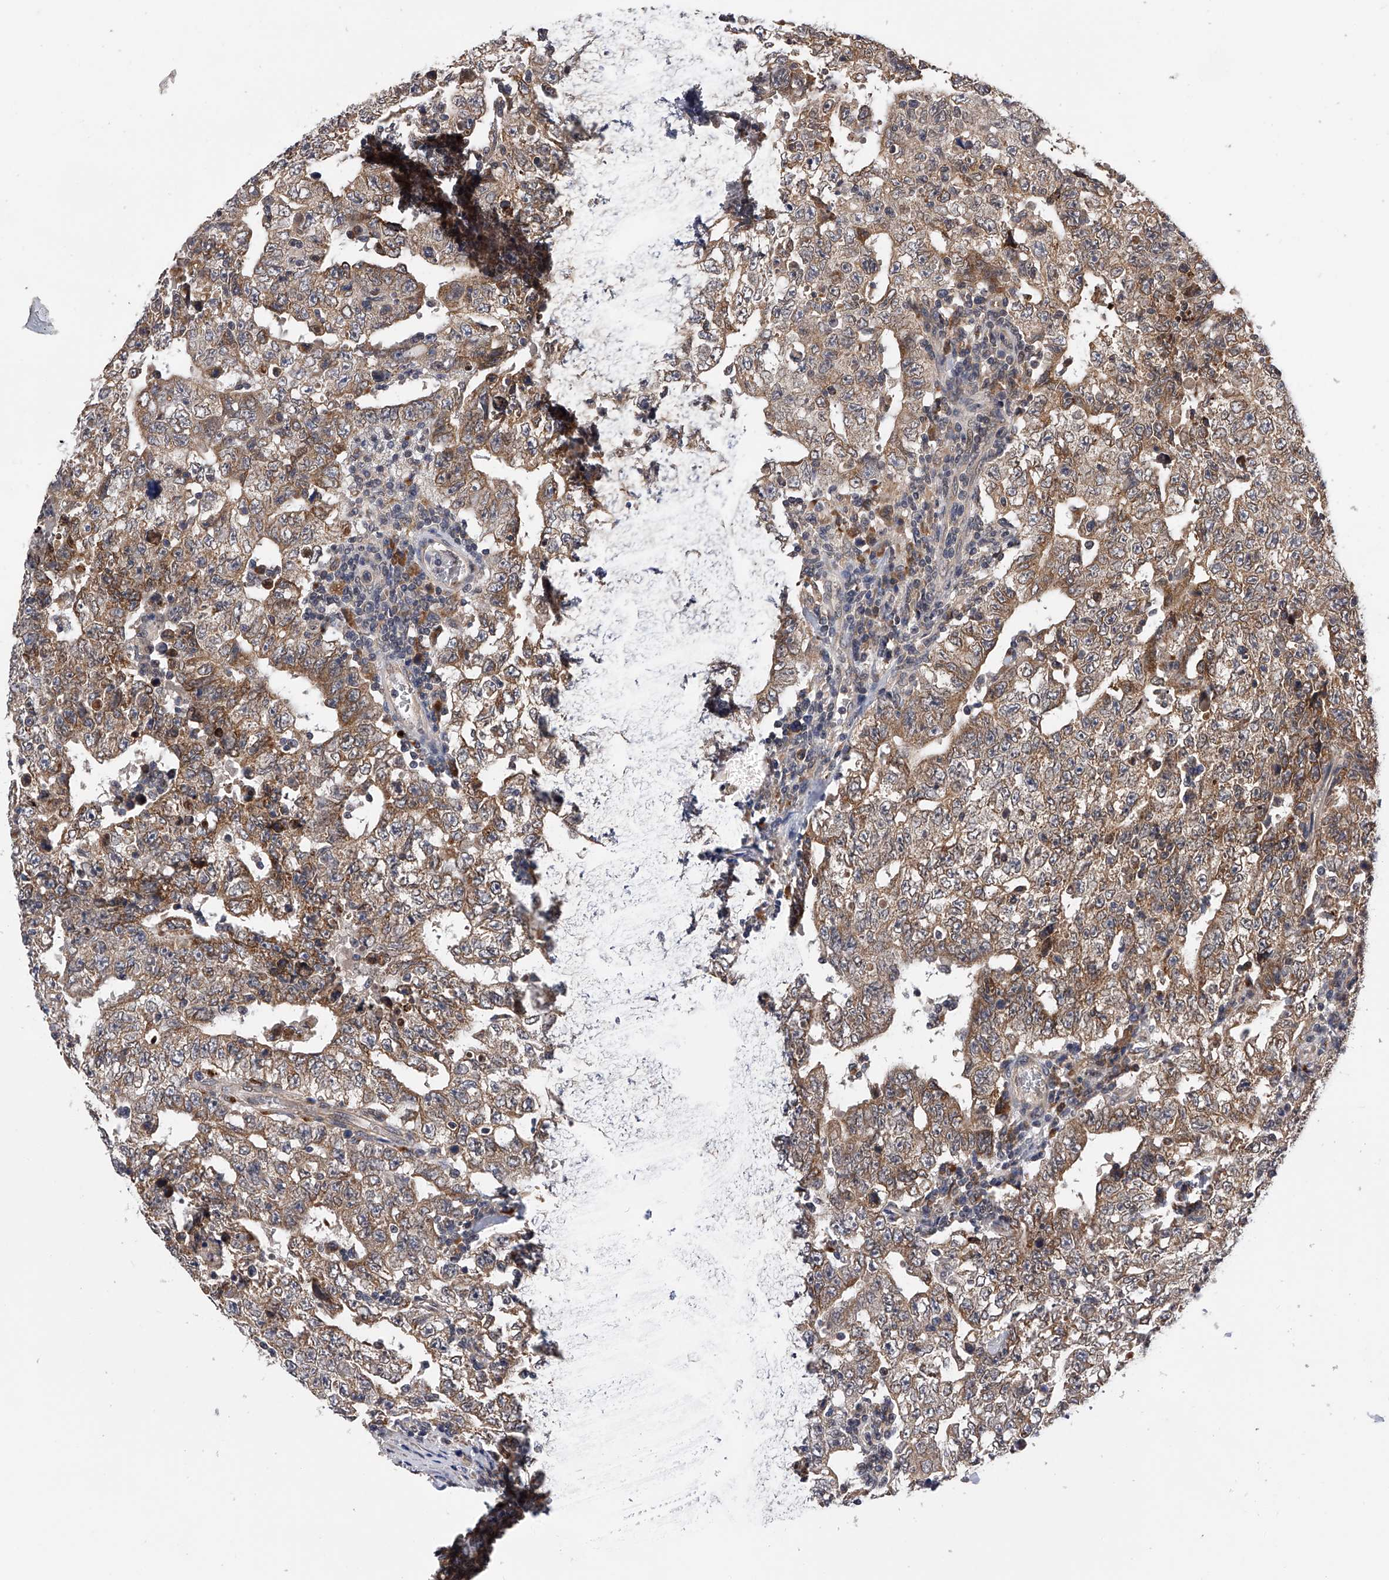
{"staining": {"intensity": "moderate", "quantity": "25%-75%", "location": "cytoplasmic/membranous"}, "tissue": "testis cancer", "cell_type": "Tumor cells", "image_type": "cancer", "snomed": [{"axis": "morphology", "description": "Carcinoma, Embryonal, NOS"}, {"axis": "topography", "description": "Testis"}], "caption": "Tumor cells exhibit medium levels of moderate cytoplasmic/membranous staining in about 25%-75% of cells in testis embryonal carcinoma.", "gene": "SPOCK1", "patient": {"sex": "male", "age": 26}}